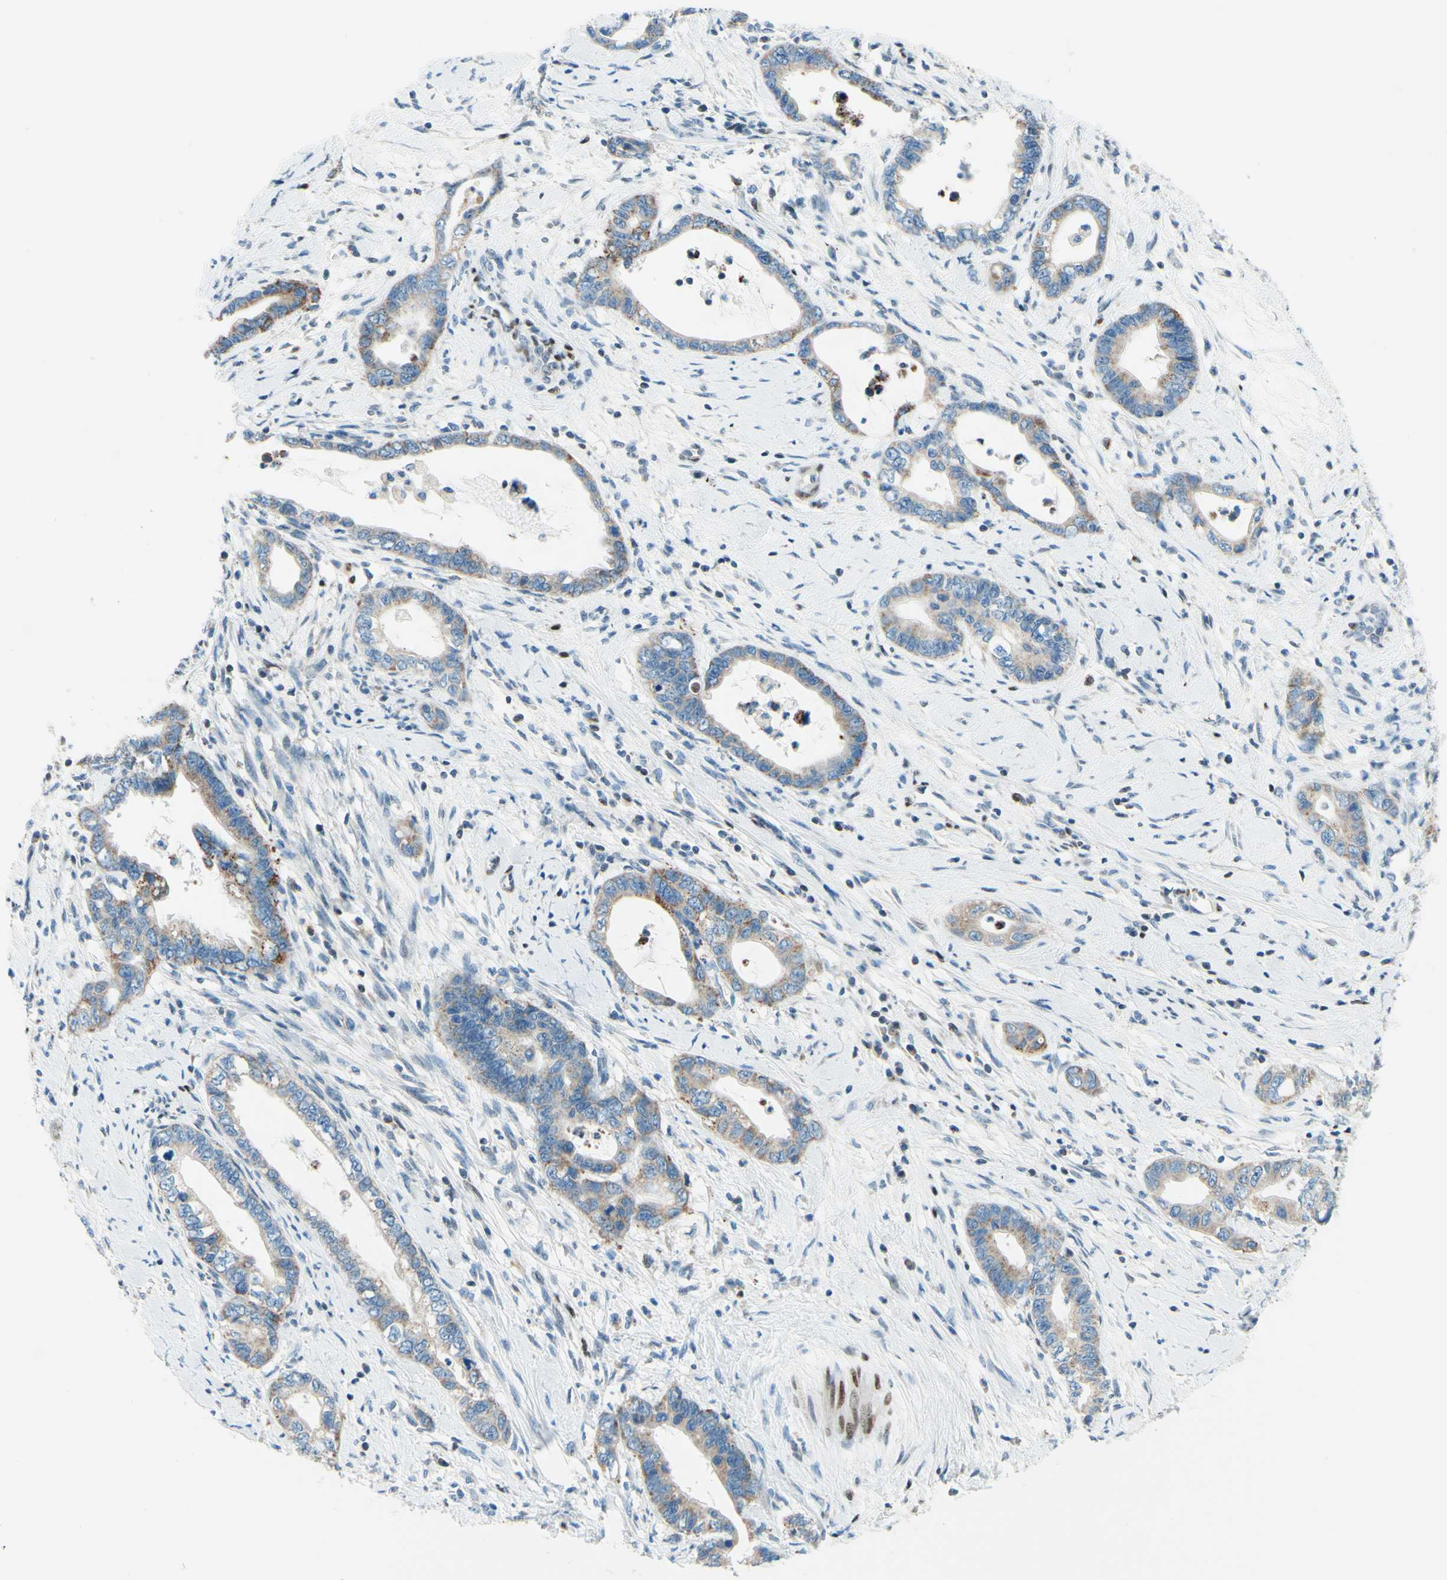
{"staining": {"intensity": "moderate", "quantity": ">75%", "location": "cytoplasmic/membranous"}, "tissue": "cervical cancer", "cell_type": "Tumor cells", "image_type": "cancer", "snomed": [{"axis": "morphology", "description": "Adenocarcinoma, NOS"}, {"axis": "topography", "description": "Cervix"}], "caption": "Immunohistochemical staining of cervical cancer reveals moderate cytoplasmic/membranous protein expression in about >75% of tumor cells.", "gene": "CBX7", "patient": {"sex": "female", "age": 44}}